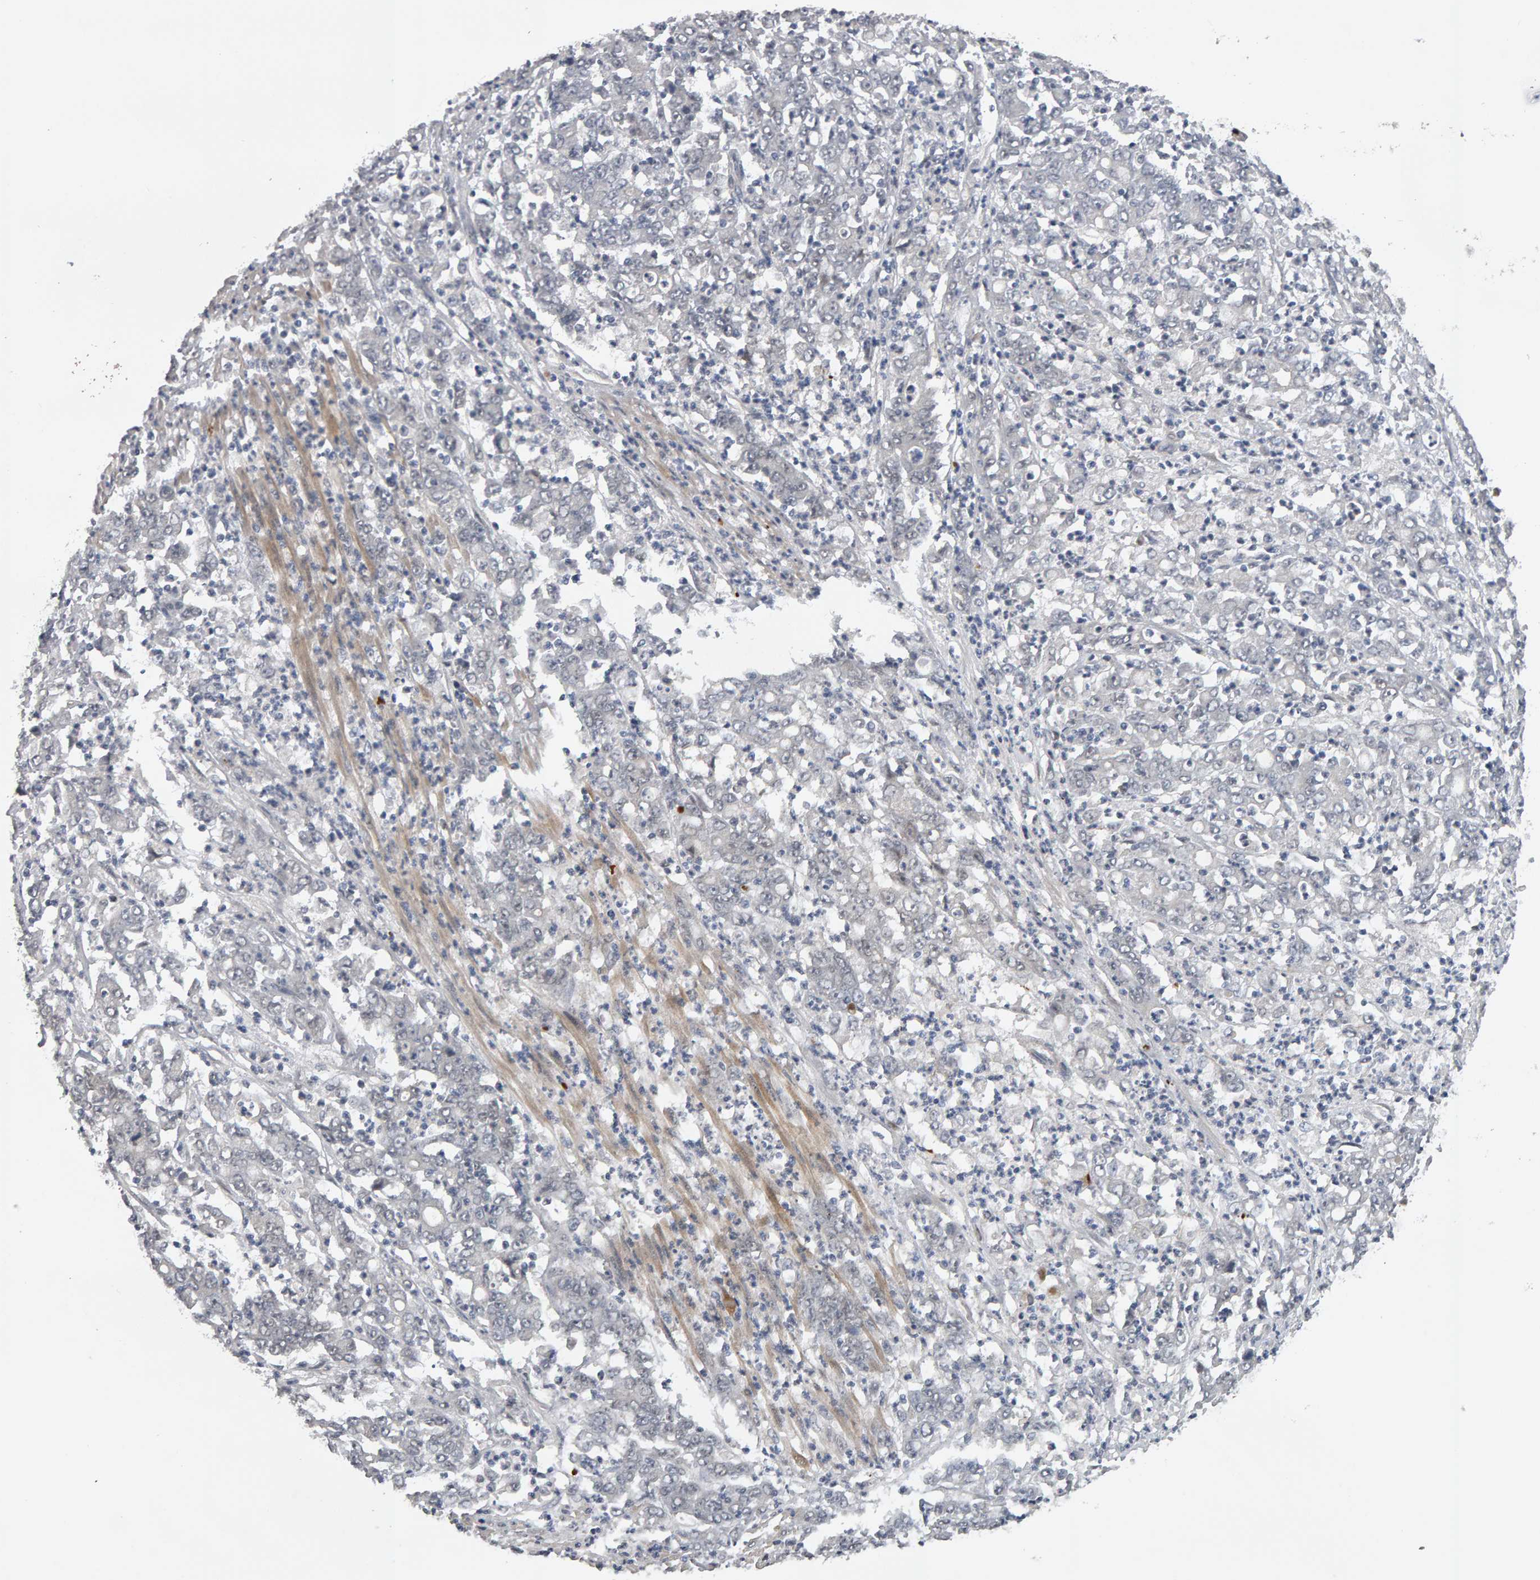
{"staining": {"intensity": "negative", "quantity": "none", "location": "none"}, "tissue": "stomach cancer", "cell_type": "Tumor cells", "image_type": "cancer", "snomed": [{"axis": "morphology", "description": "Adenocarcinoma, NOS"}, {"axis": "topography", "description": "Stomach, lower"}], "caption": "Immunohistochemical staining of human adenocarcinoma (stomach) reveals no significant staining in tumor cells.", "gene": "IPO8", "patient": {"sex": "female", "age": 71}}